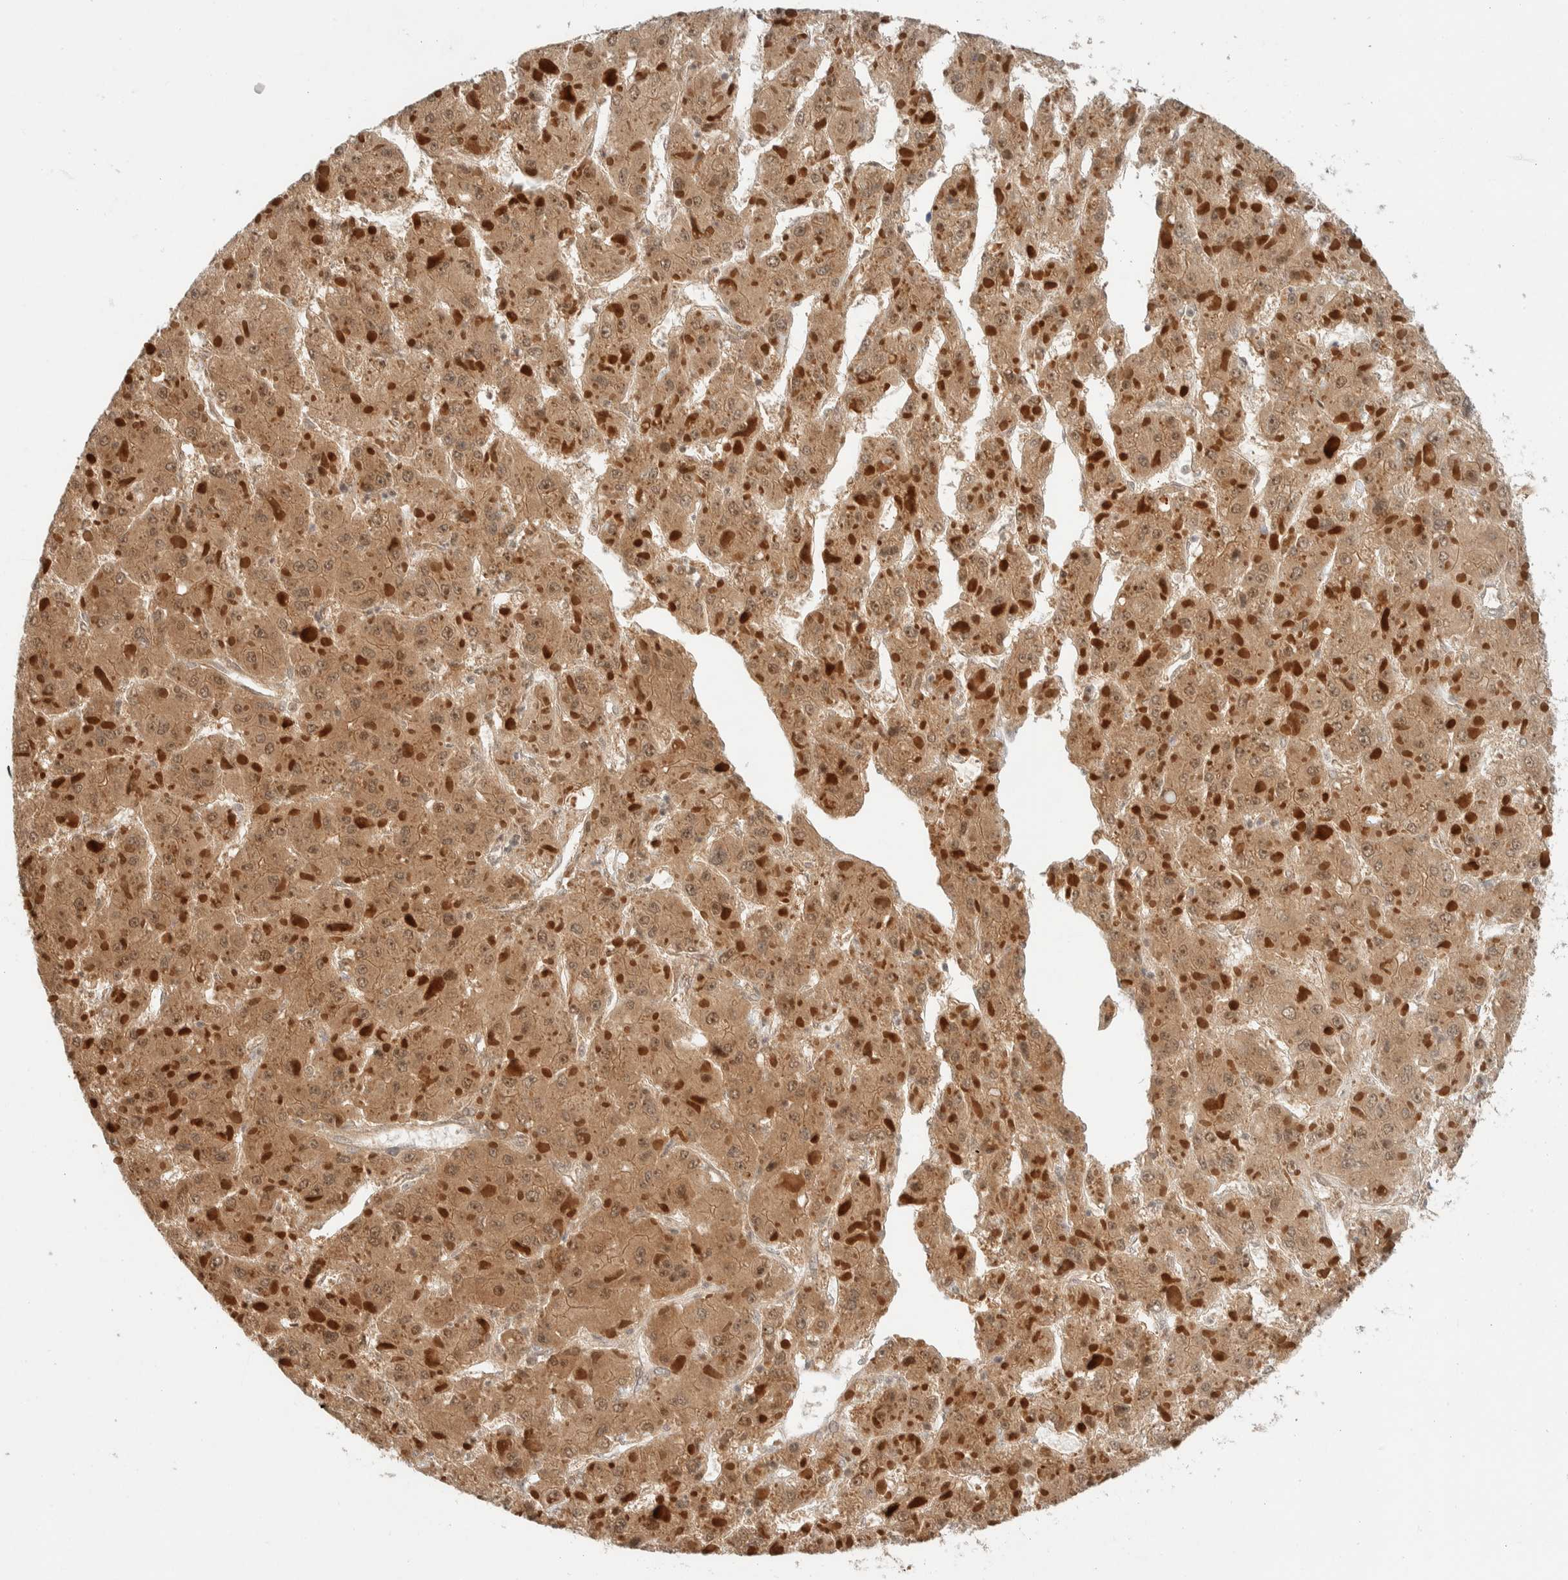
{"staining": {"intensity": "moderate", "quantity": ">75%", "location": "cytoplasmic/membranous"}, "tissue": "liver cancer", "cell_type": "Tumor cells", "image_type": "cancer", "snomed": [{"axis": "morphology", "description": "Carcinoma, Hepatocellular, NOS"}, {"axis": "topography", "description": "Liver"}], "caption": "Human hepatocellular carcinoma (liver) stained for a protein (brown) shows moderate cytoplasmic/membranous positive staining in approximately >75% of tumor cells.", "gene": "C8orf76", "patient": {"sex": "female", "age": 73}}